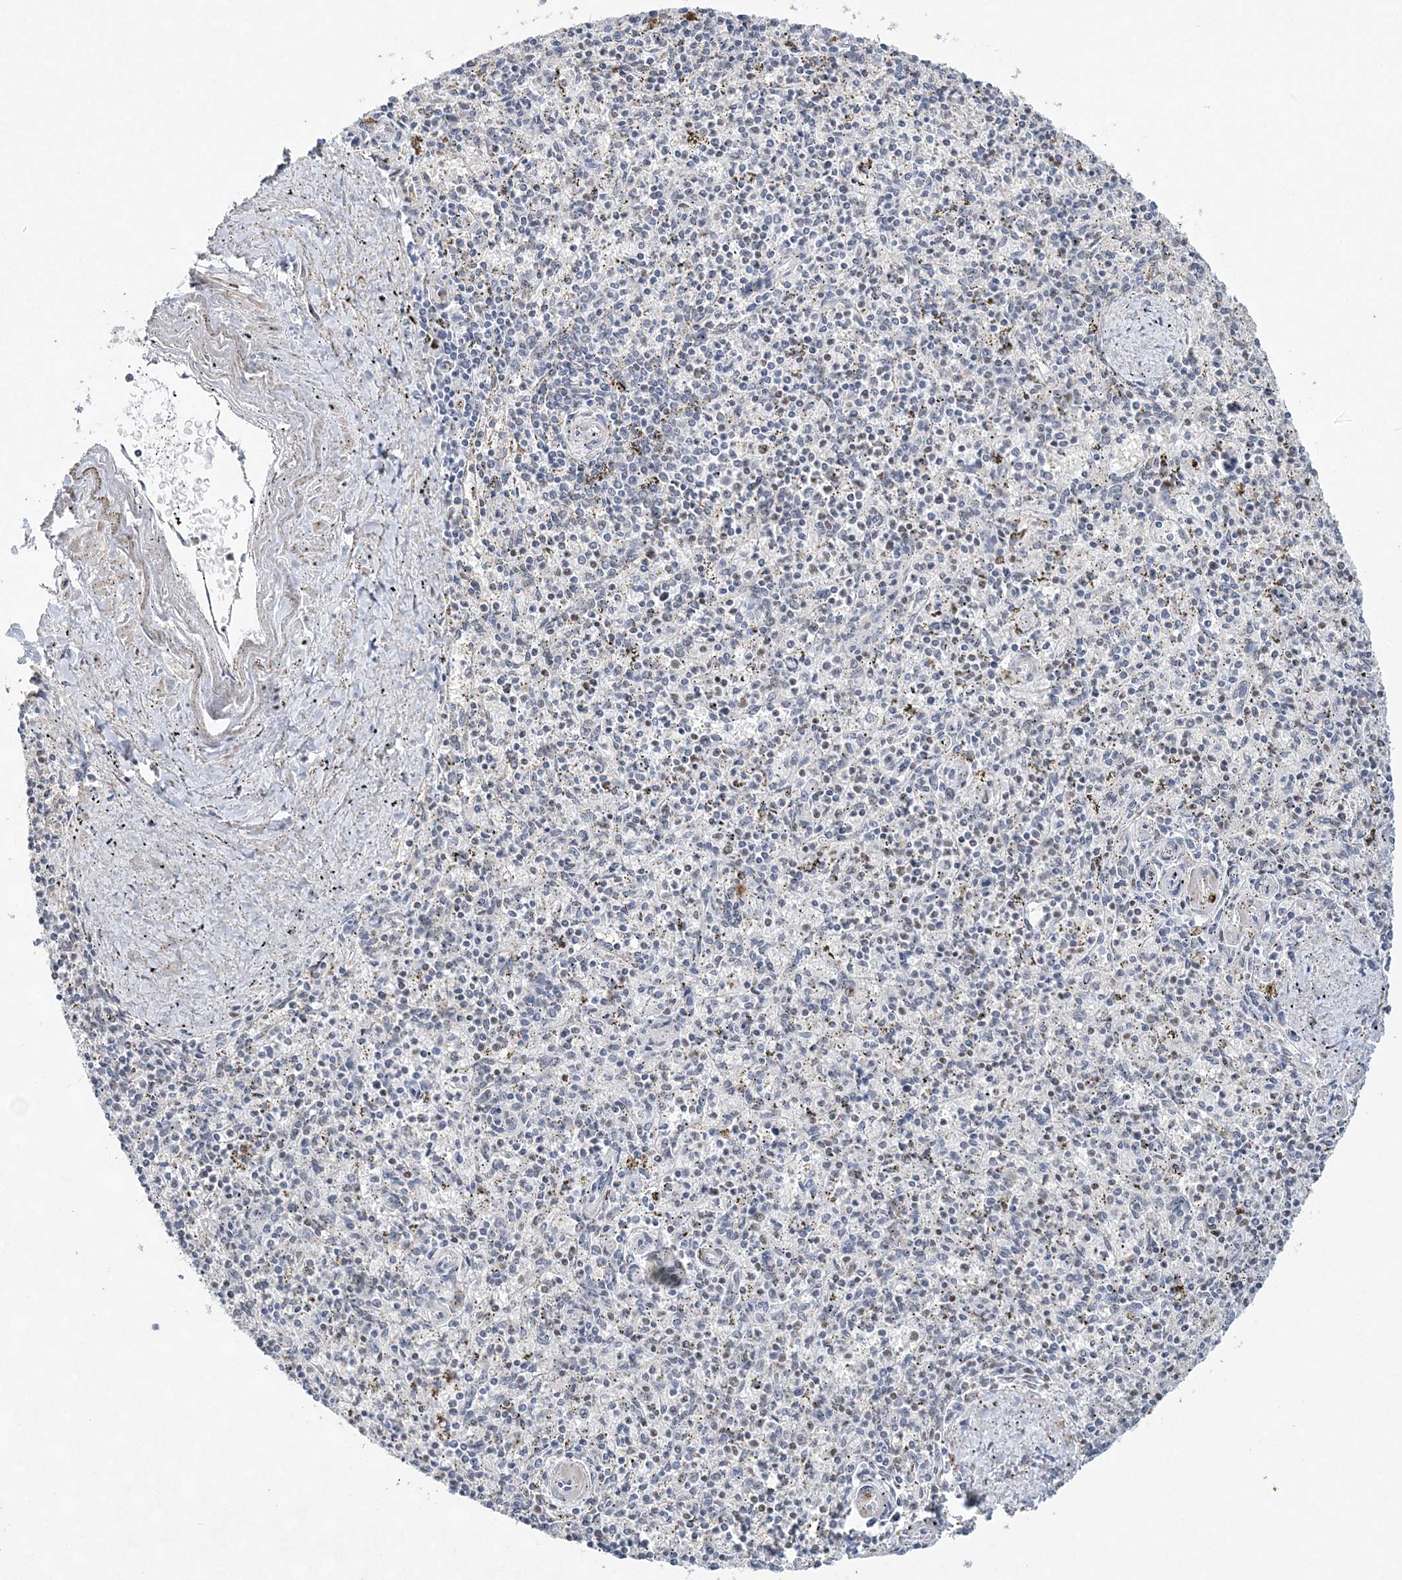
{"staining": {"intensity": "moderate", "quantity": "25%-75%", "location": "nuclear"}, "tissue": "spleen", "cell_type": "Cells in red pulp", "image_type": "normal", "snomed": [{"axis": "morphology", "description": "Normal tissue, NOS"}, {"axis": "topography", "description": "Spleen"}], "caption": "Spleen stained with a brown dye shows moderate nuclear positive staining in approximately 25%-75% of cells in red pulp.", "gene": "ZBTB7A", "patient": {"sex": "male", "age": 72}}